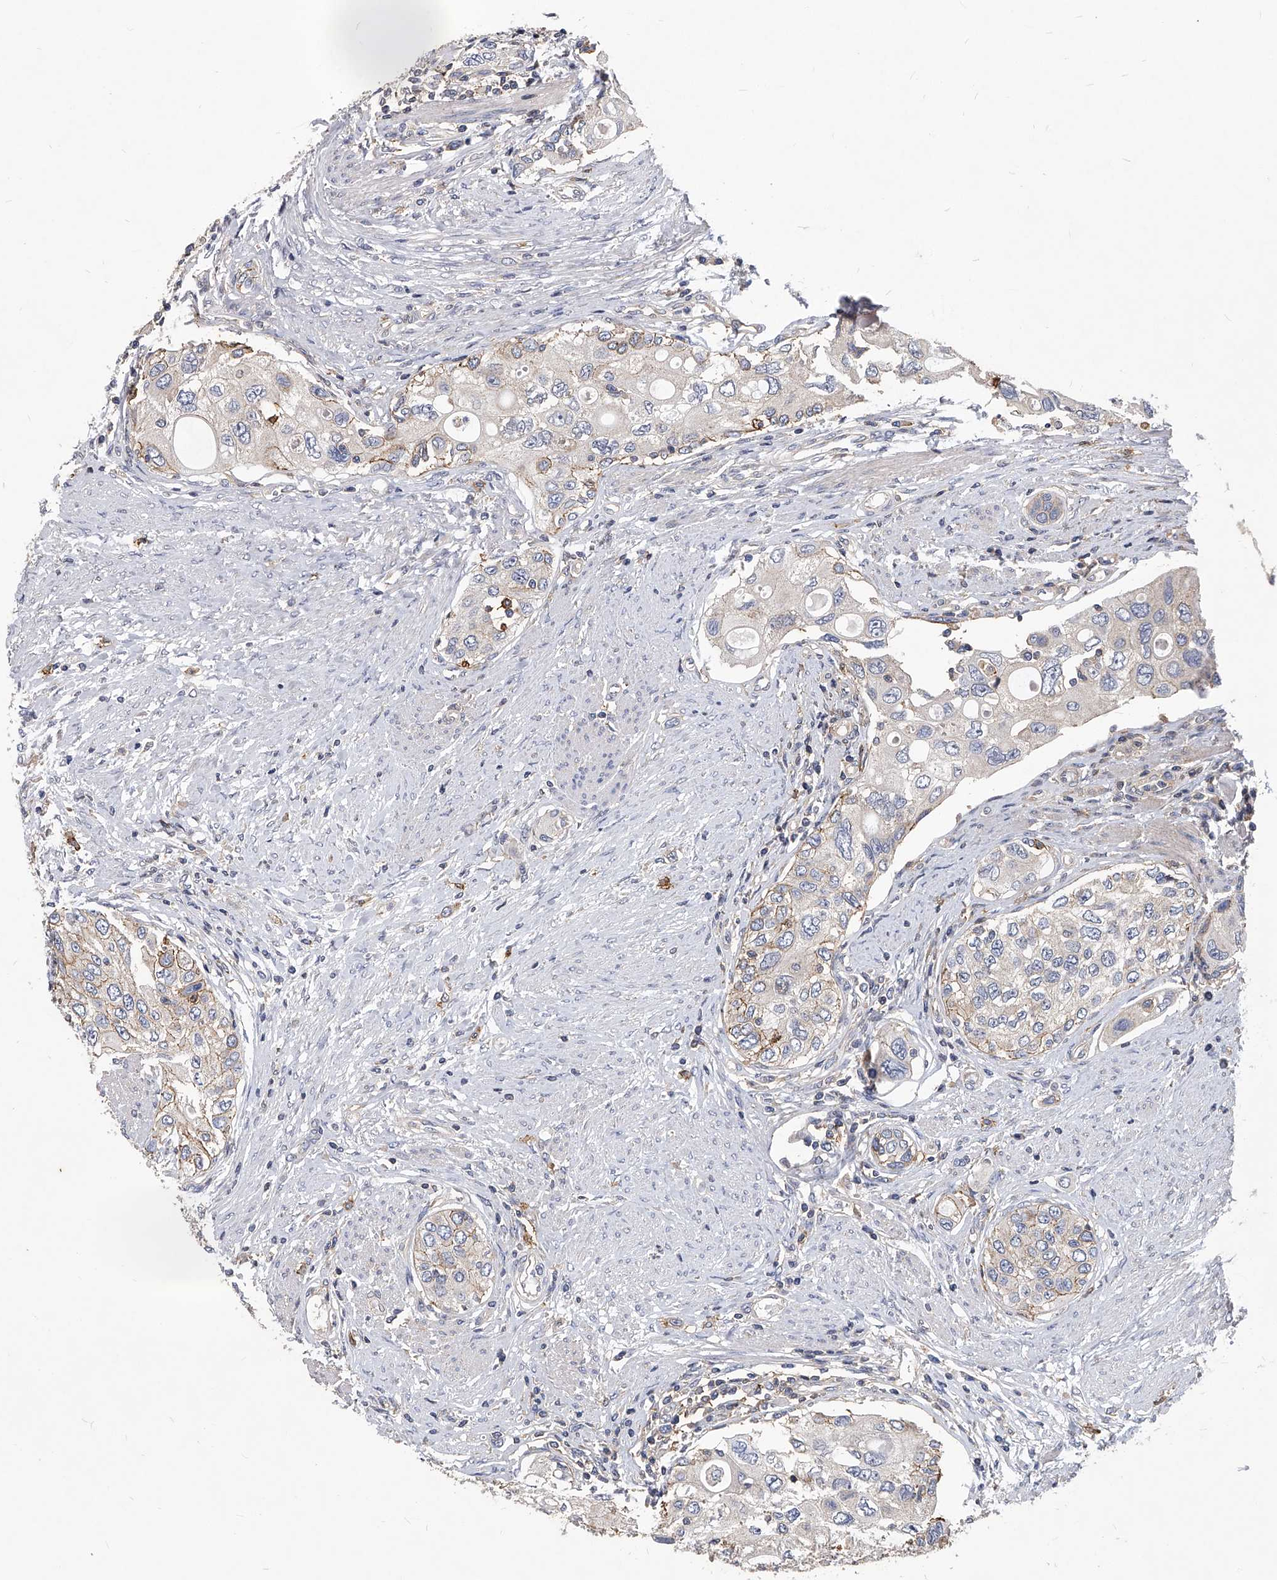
{"staining": {"intensity": "negative", "quantity": "none", "location": "none"}, "tissue": "urothelial cancer", "cell_type": "Tumor cells", "image_type": "cancer", "snomed": [{"axis": "morphology", "description": "Urothelial carcinoma, High grade"}, {"axis": "topography", "description": "Urinary bladder"}], "caption": "DAB (3,3'-diaminobenzidine) immunohistochemical staining of urothelial cancer reveals no significant staining in tumor cells.", "gene": "ATG5", "patient": {"sex": "female", "age": 56}}